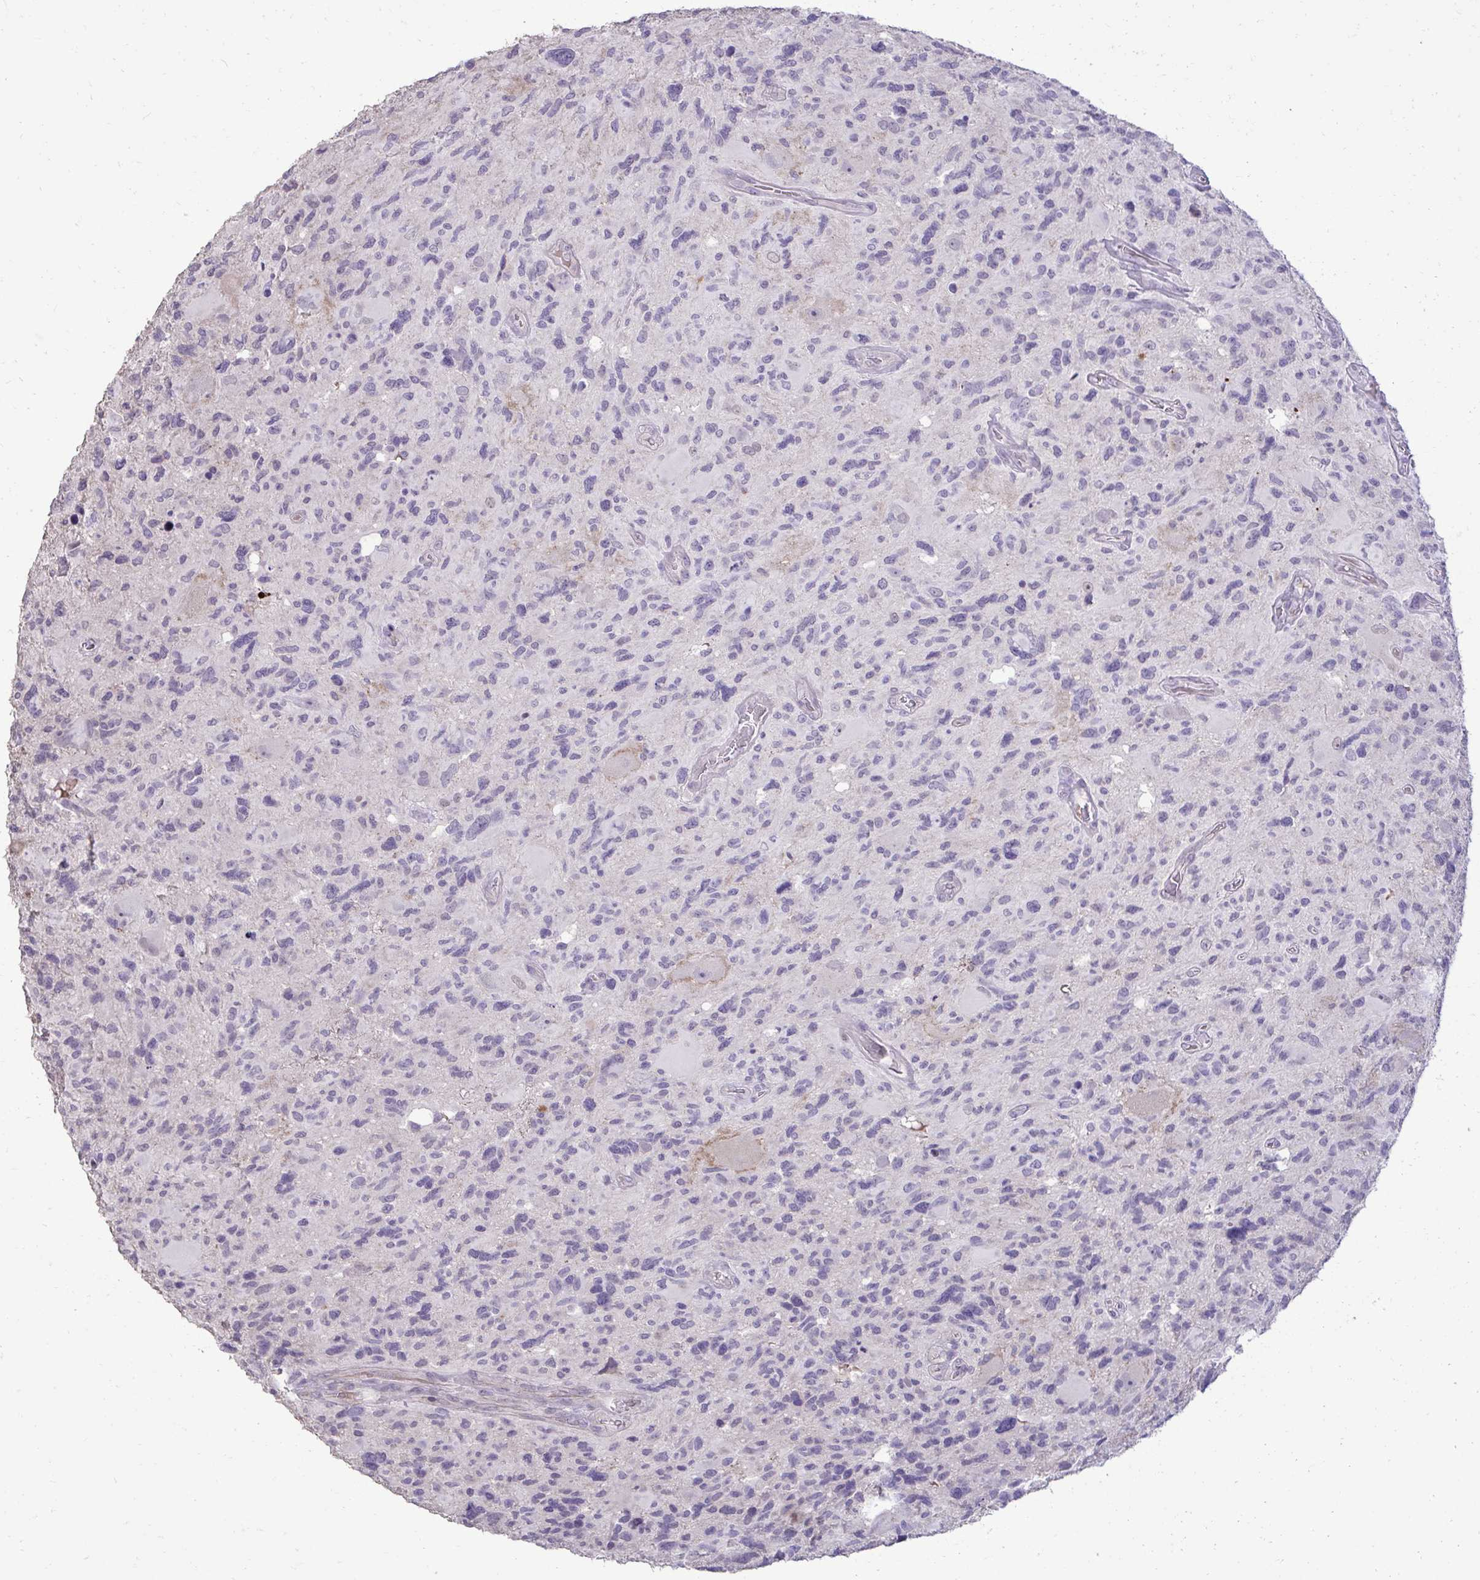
{"staining": {"intensity": "negative", "quantity": "none", "location": "none"}, "tissue": "glioma", "cell_type": "Tumor cells", "image_type": "cancer", "snomed": [{"axis": "morphology", "description": "Glioma, malignant, High grade"}, {"axis": "topography", "description": "Brain"}], "caption": "Immunohistochemistry (IHC) micrograph of neoplastic tissue: human glioma stained with DAB exhibits no significant protein staining in tumor cells.", "gene": "SLC30A3", "patient": {"sex": "male", "age": 49}}